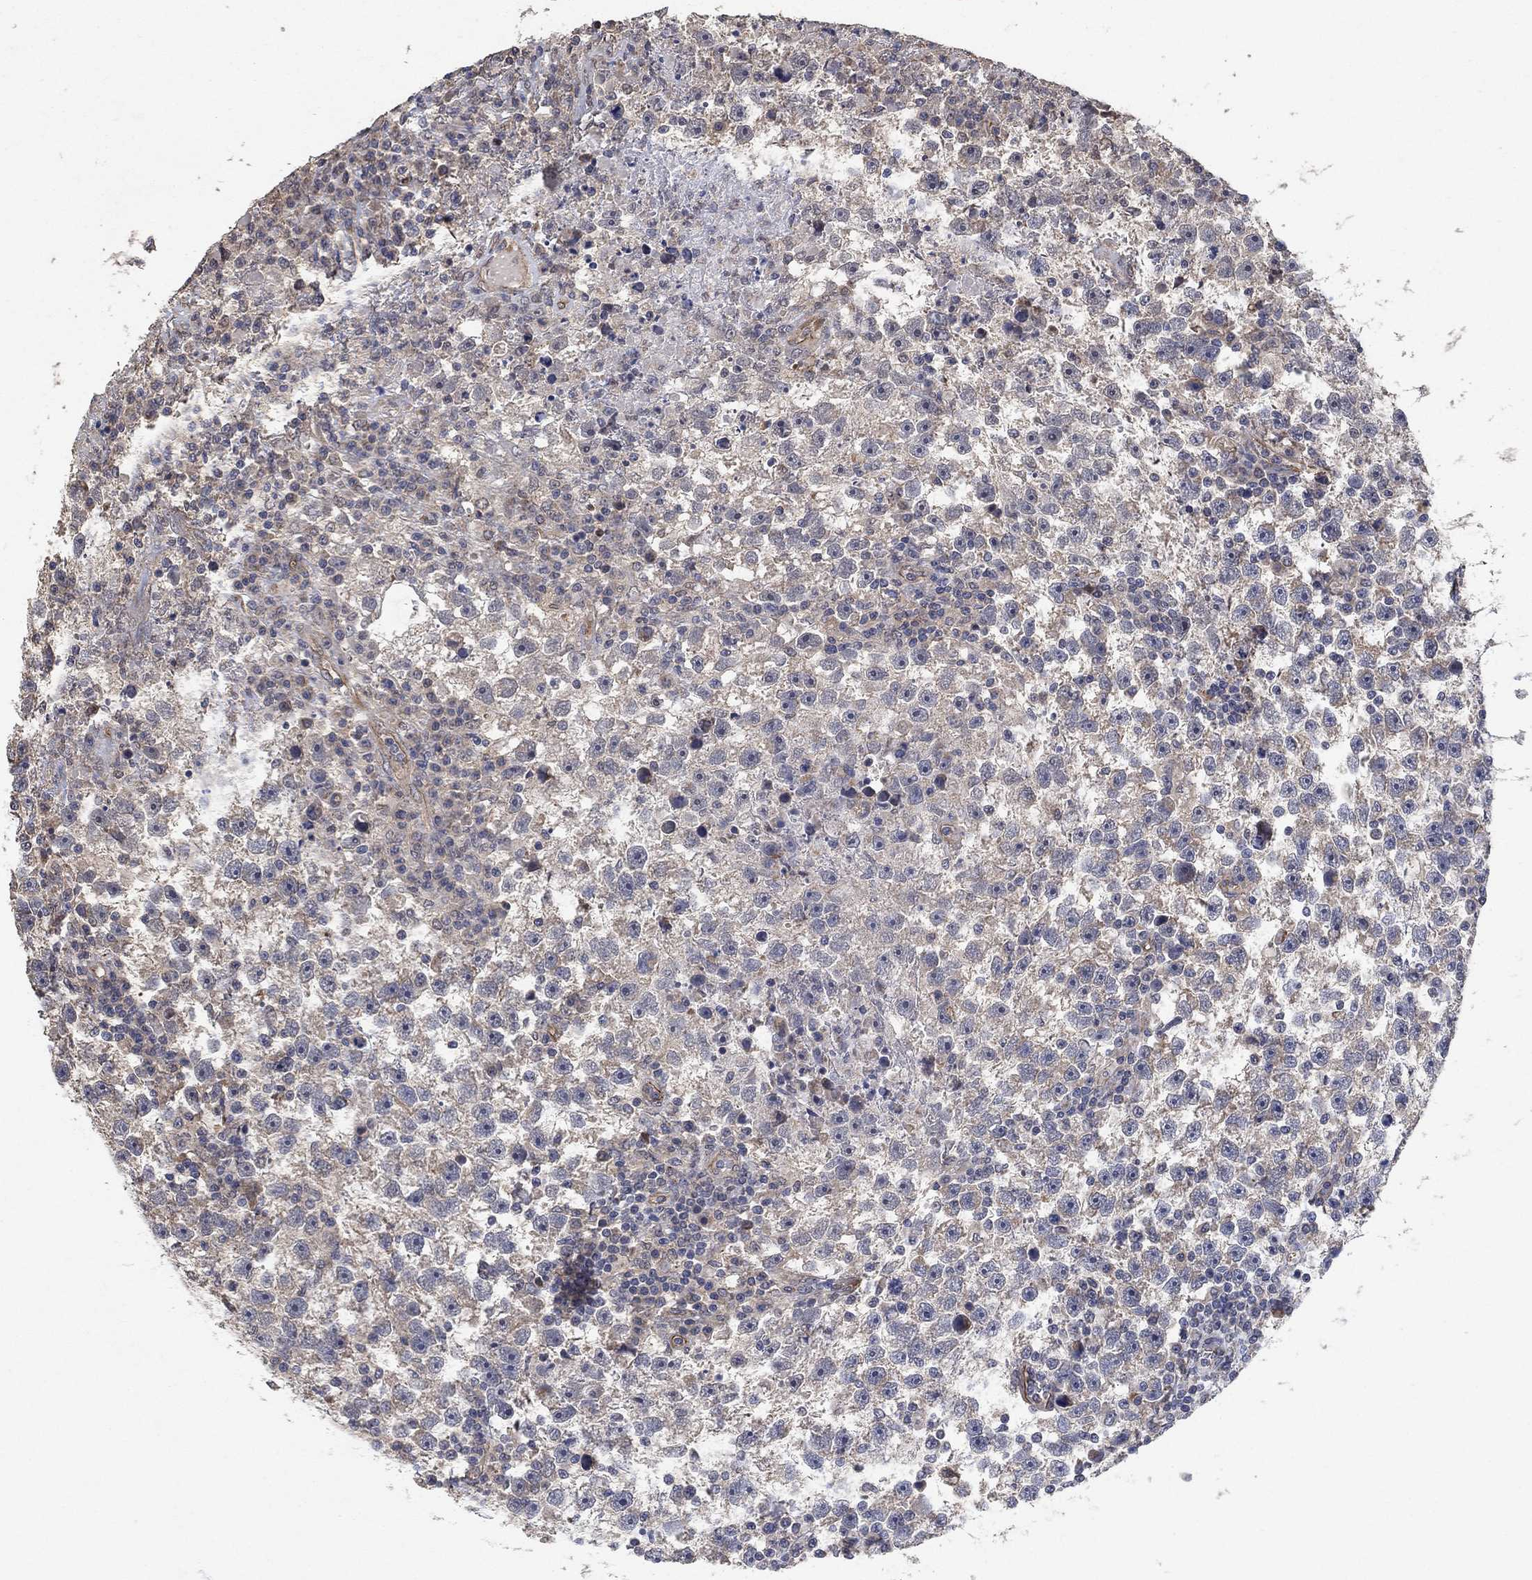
{"staining": {"intensity": "negative", "quantity": "none", "location": "none"}, "tissue": "testis cancer", "cell_type": "Tumor cells", "image_type": "cancer", "snomed": [{"axis": "morphology", "description": "Seminoma, NOS"}, {"axis": "topography", "description": "Testis"}], "caption": "High power microscopy histopathology image of an immunohistochemistry (IHC) photomicrograph of seminoma (testis), revealing no significant staining in tumor cells.", "gene": "MCUR1", "patient": {"sex": "male", "age": 47}}